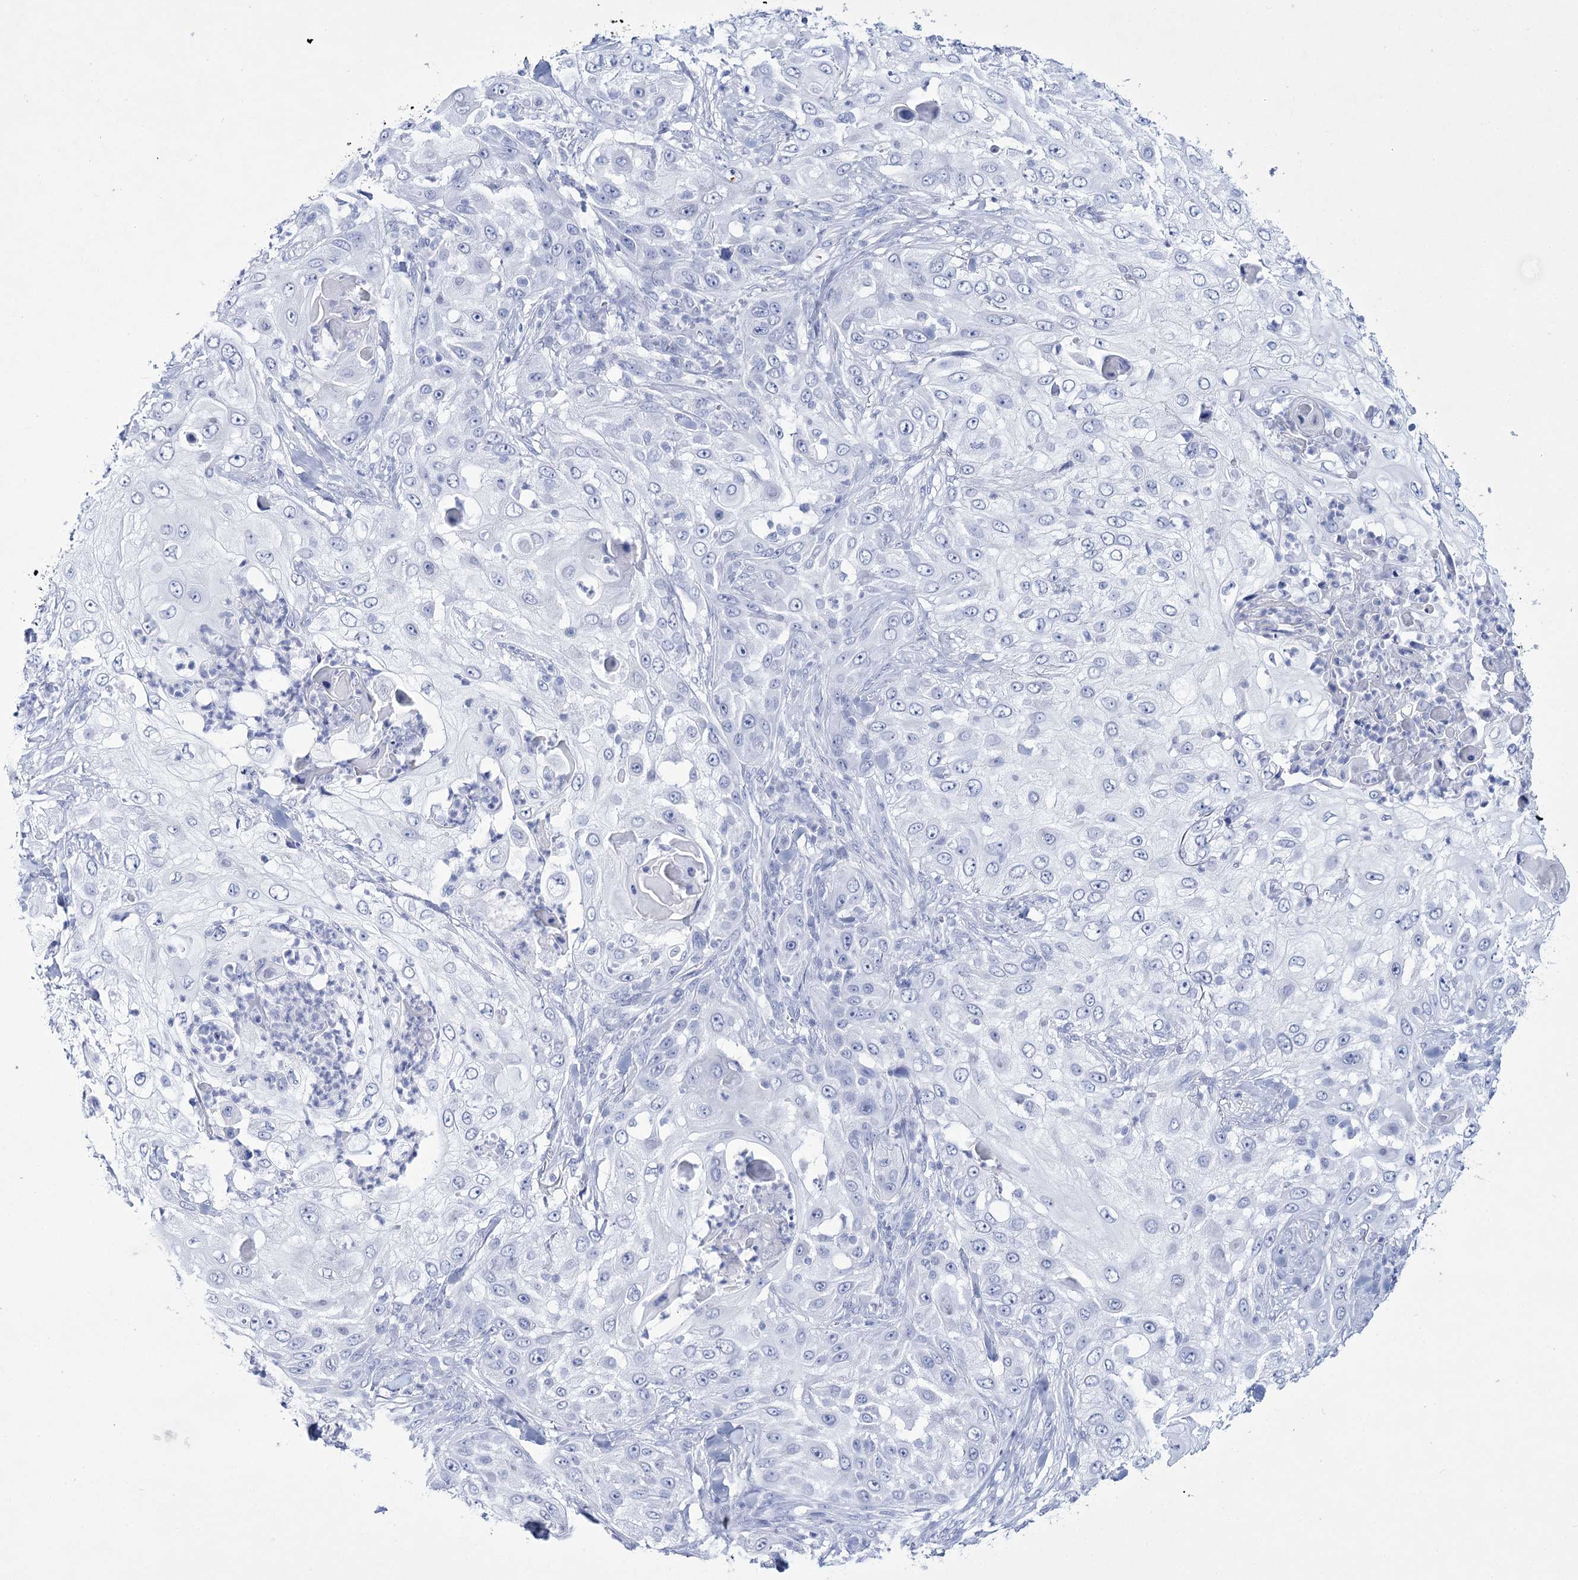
{"staining": {"intensity": "negative", "quantity": "none", "location": "none"}, "tissue": "skin cancer", "cell_type": "Tumor cells", "image_type": "cancer", "snomed": [{"axis": "morphology", "description": "Squamous cell carcinoma, NOS"}, {"axis": "topography", "description": "Skin"}], "caption": "A high-resolution image shows immunohistochemistry staining of skin cancer, which shows no significant positivity in tumor cells.", "gene": "RNF186", "patient": {"sex": "female", "age": 44}}